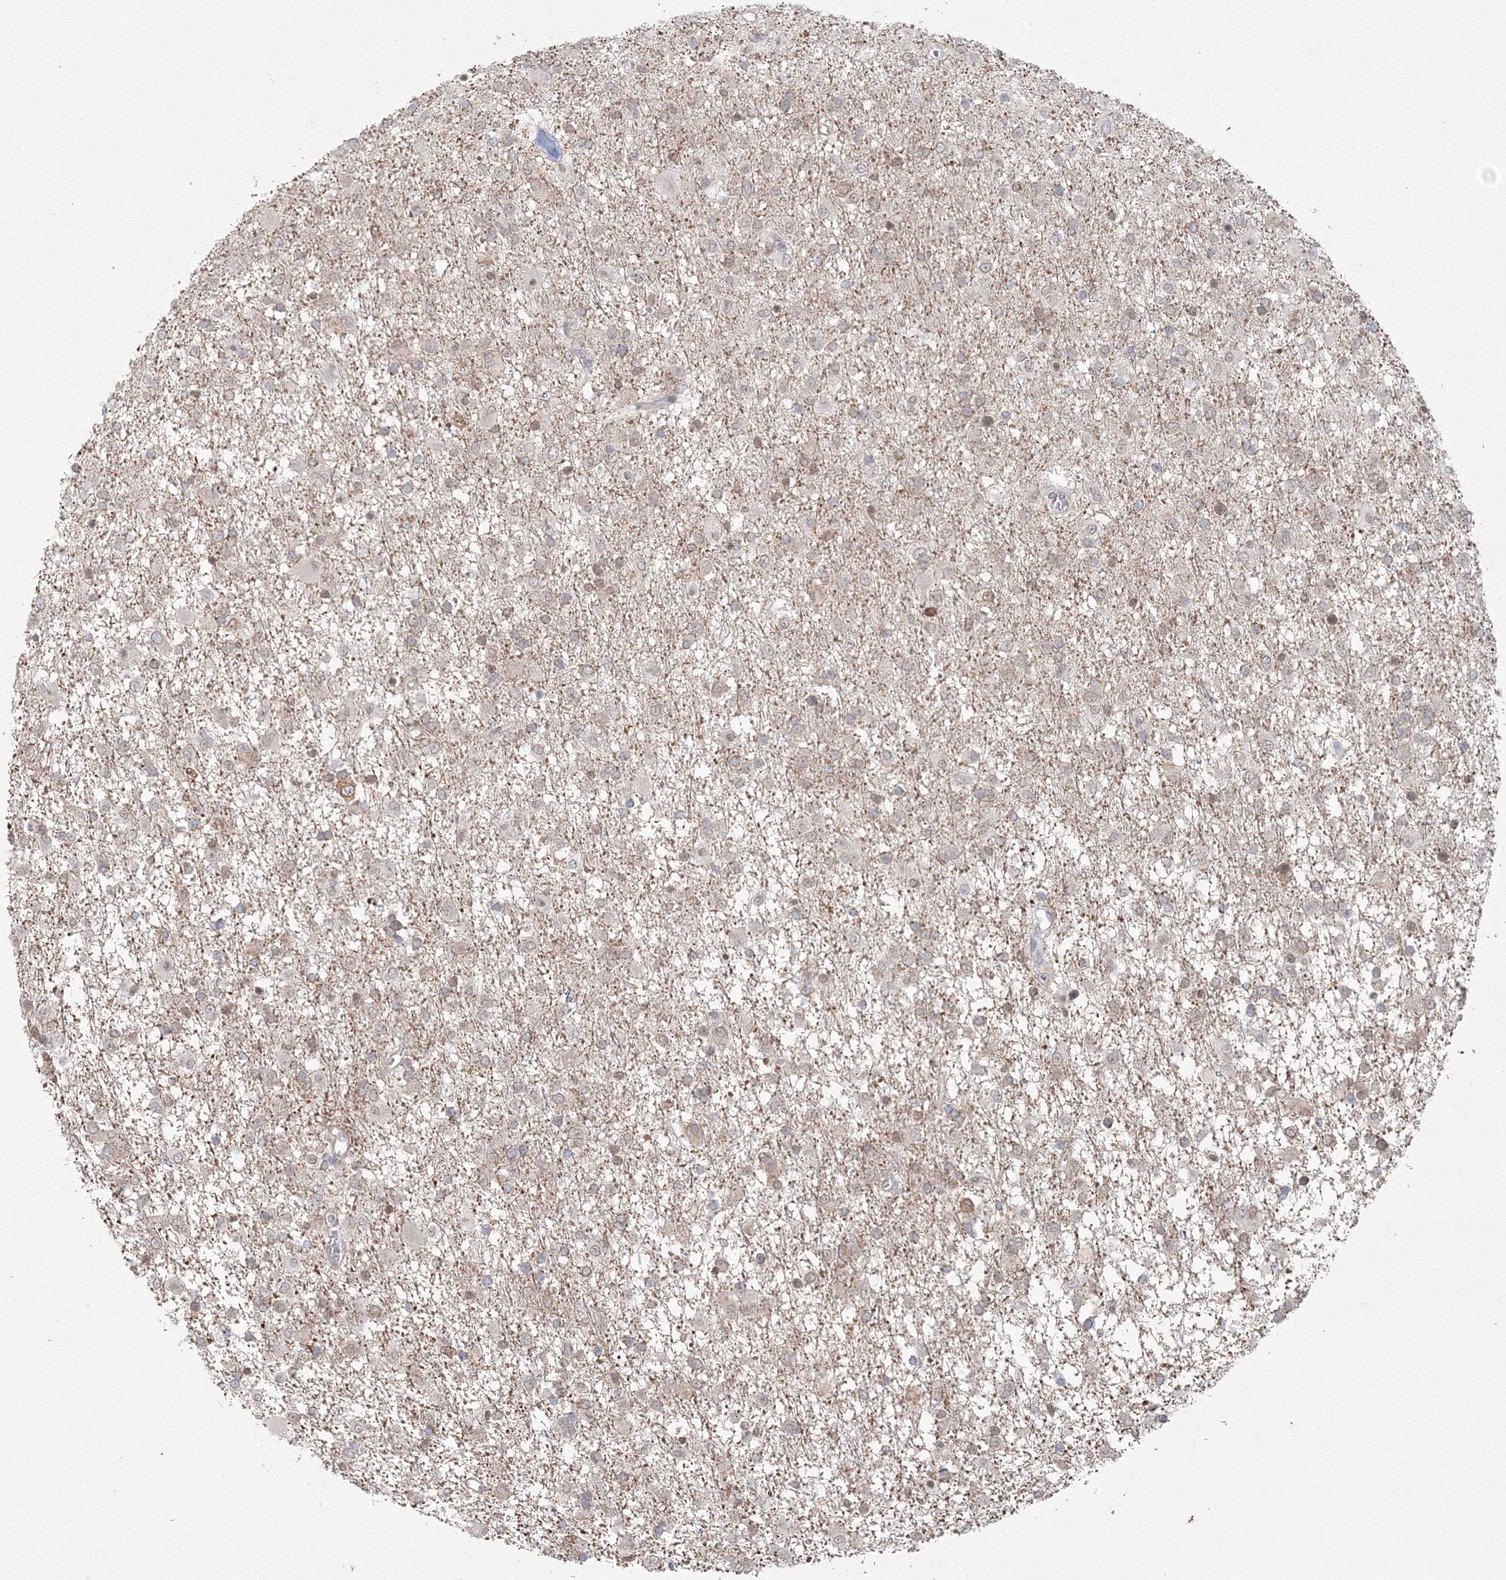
{"staining": {"intensity": "weak", "quantity": "<25%", "location": "cytoplasmic/membranous"}, "tissue": "glioma", "cell_type": "Tumor cells", "image_type": "cancer", "snomed": [{"axis": "morphology", "description": "Glioma, malignant, Low grade"}, {"axis": "topography", "description": "Brain"}], "caption": "A high-resolution micrograph shows immunohistochemistry (IHC) staining of glioma, which exhibits no significant expression in tumor cells. (DAB immunohistochemistry (IHC) visualized using brightfield microscopy, high magnification).", "gene": "KIF4A", "patient": {"sex": "male", "age": 65}}